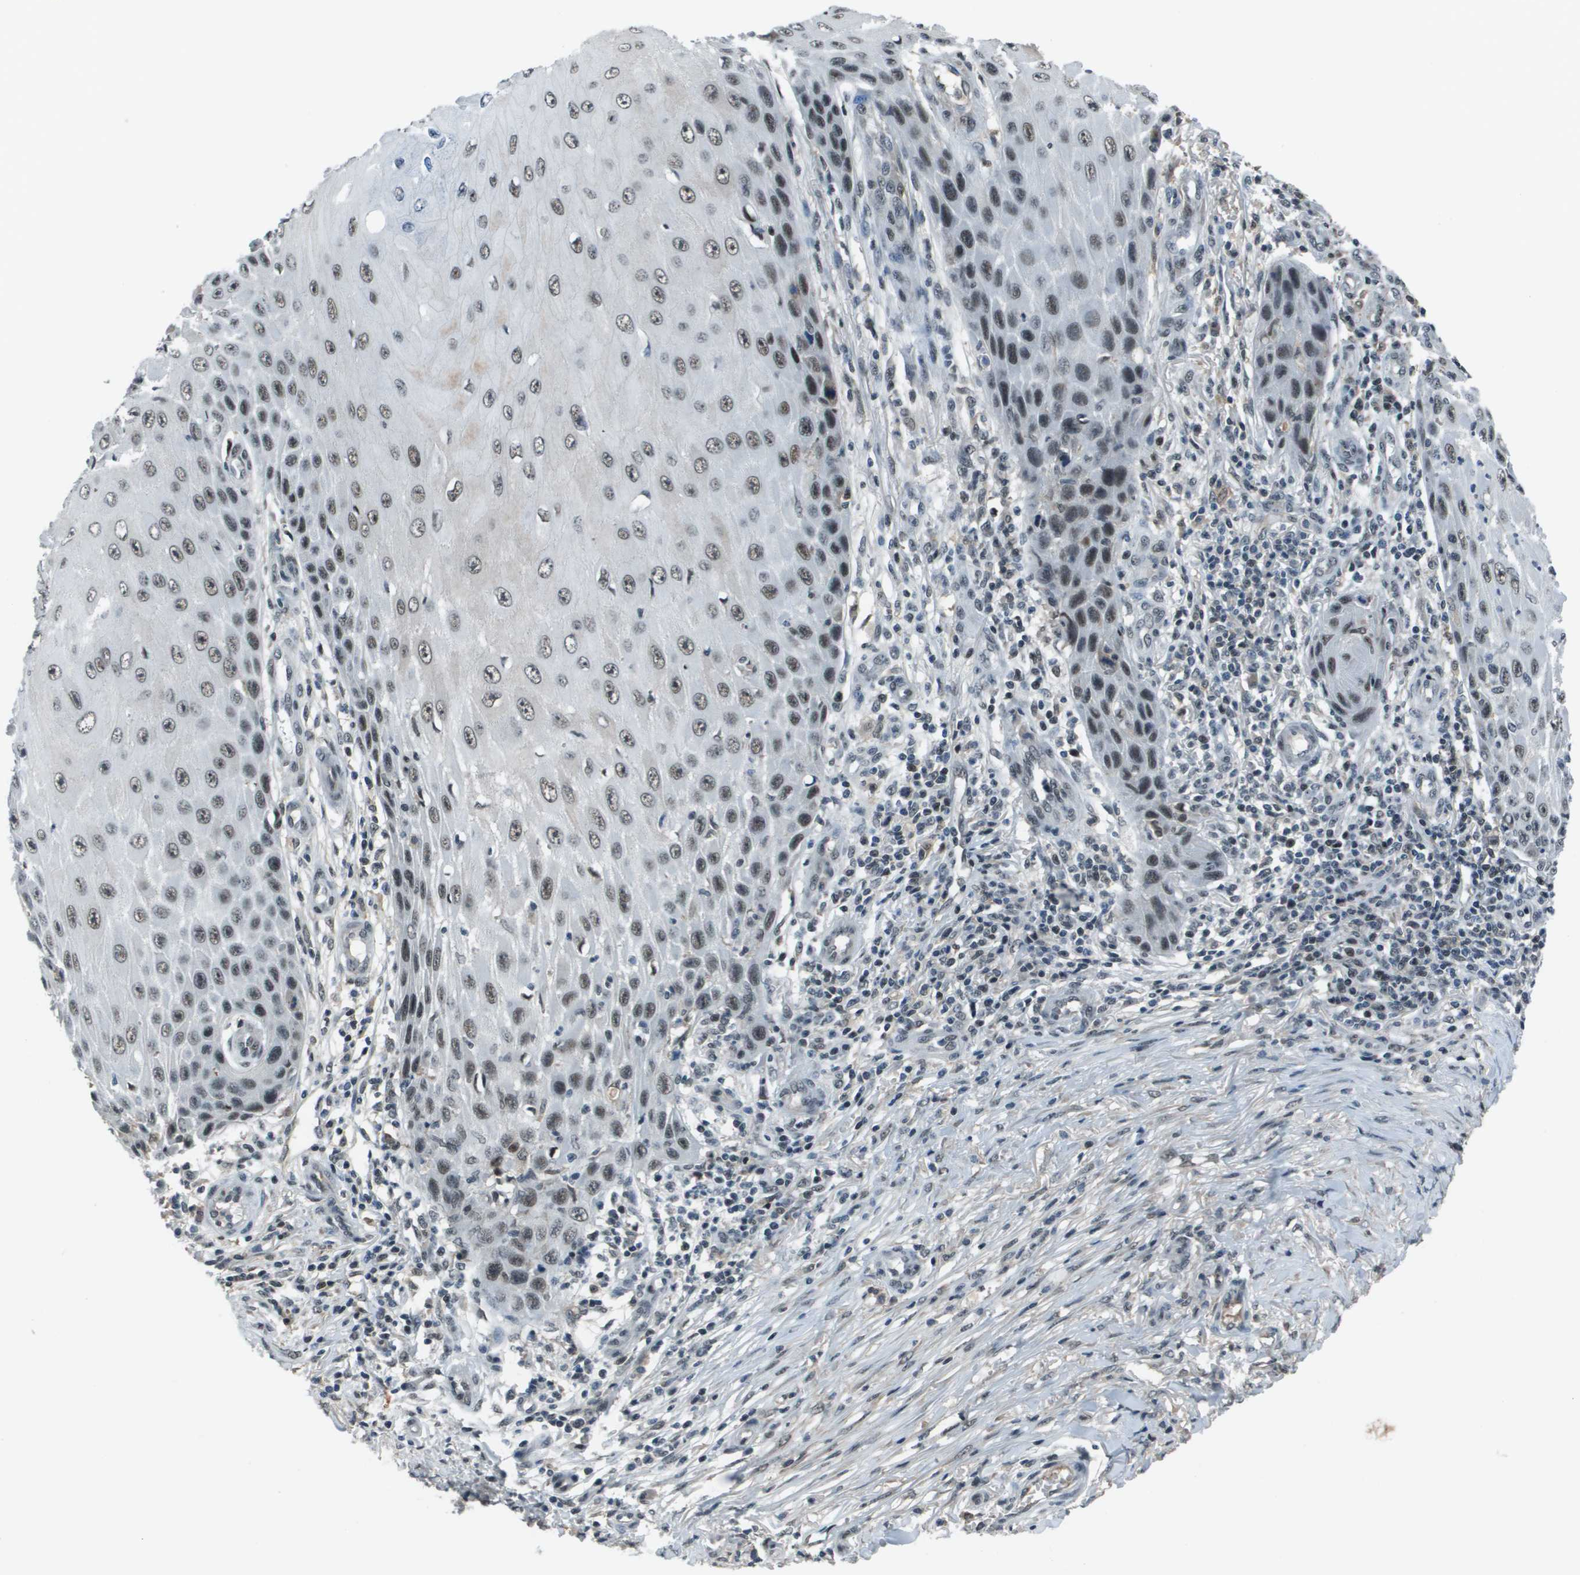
{"staining": {"intensity": "moderate", "quantity": "25%-75%", "location": "nuclear"}, "tissue": "skin cancer", "cell_type": "Tumor cells", "image_type": "cancer", "snomed": [{"axis": "morphology", "description": "Squamous cell carcinoma, NOS"}, {"axis": "topography", "description": "Skin"}], "caption": "Skin cancer (squamous cell carcinoma) stained with immunohistochemistry (IHC) reveals moderate nuclear staining in approximately 25%-75% of tumor cells. (brown staining indicates protein expression, while blue staining denotes nuclei).", "gene": "THRAP3", "patient": {"sex": "female", "age": 73}}